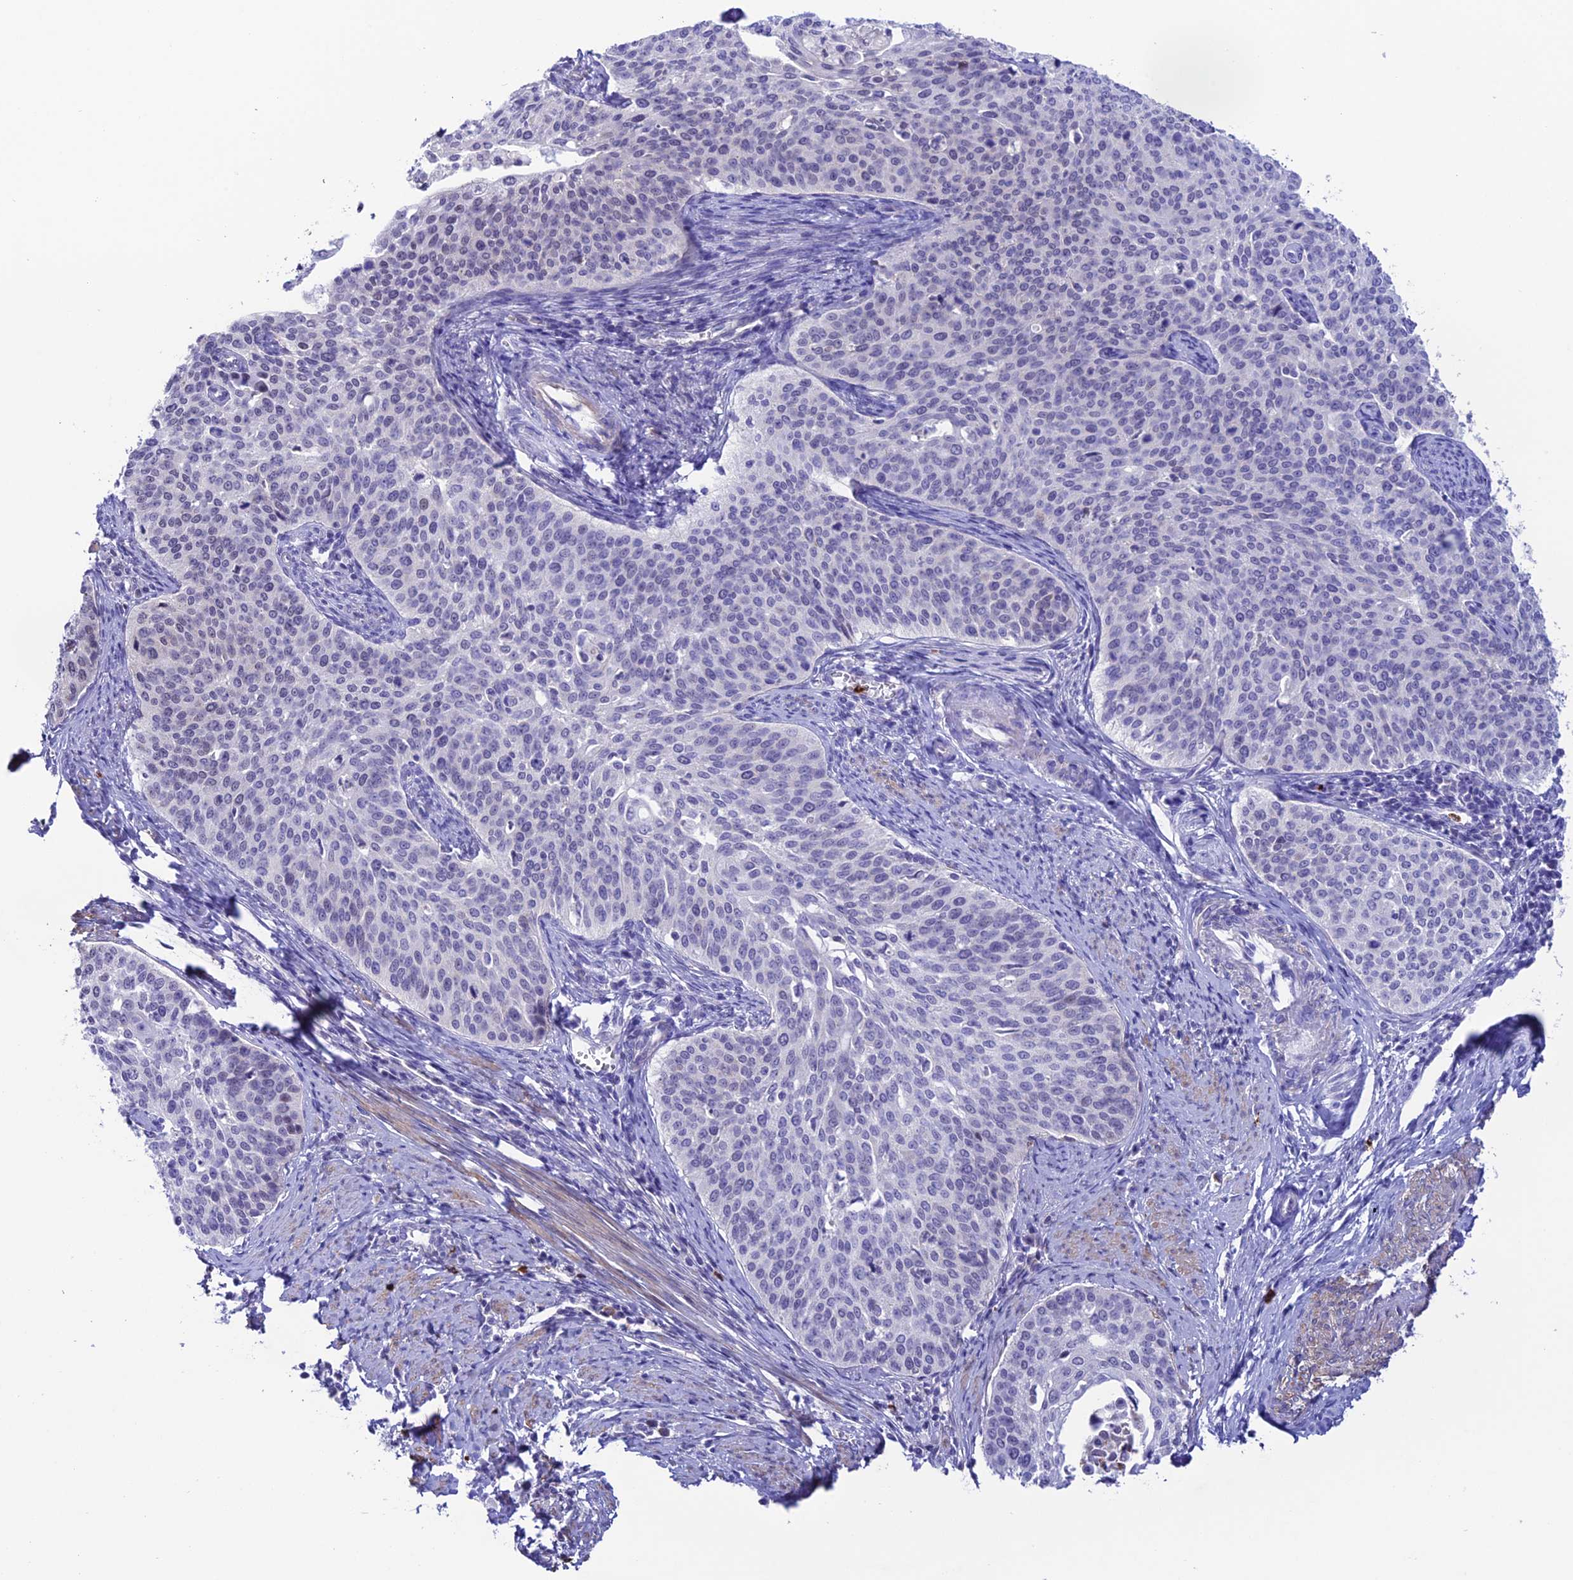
{"staining": {"intensity": "negative", "quantity": "none", "location": "none"}, "tissue": "cervical cancer", "cell_type": "Tumor cells", "image_type": "cancer", "snomed": [{"axis": "morphology", "description": "Squamous cell carcinoma, NOS"}, {"axis": "topography", "description": "Cervix"}], "caption": "Cervical cancer was stained to show a protein in brown. There is no significant expression in tumor cells.", "gene": "COL6A6", "patient": {"sex": "female", "age": 44}}